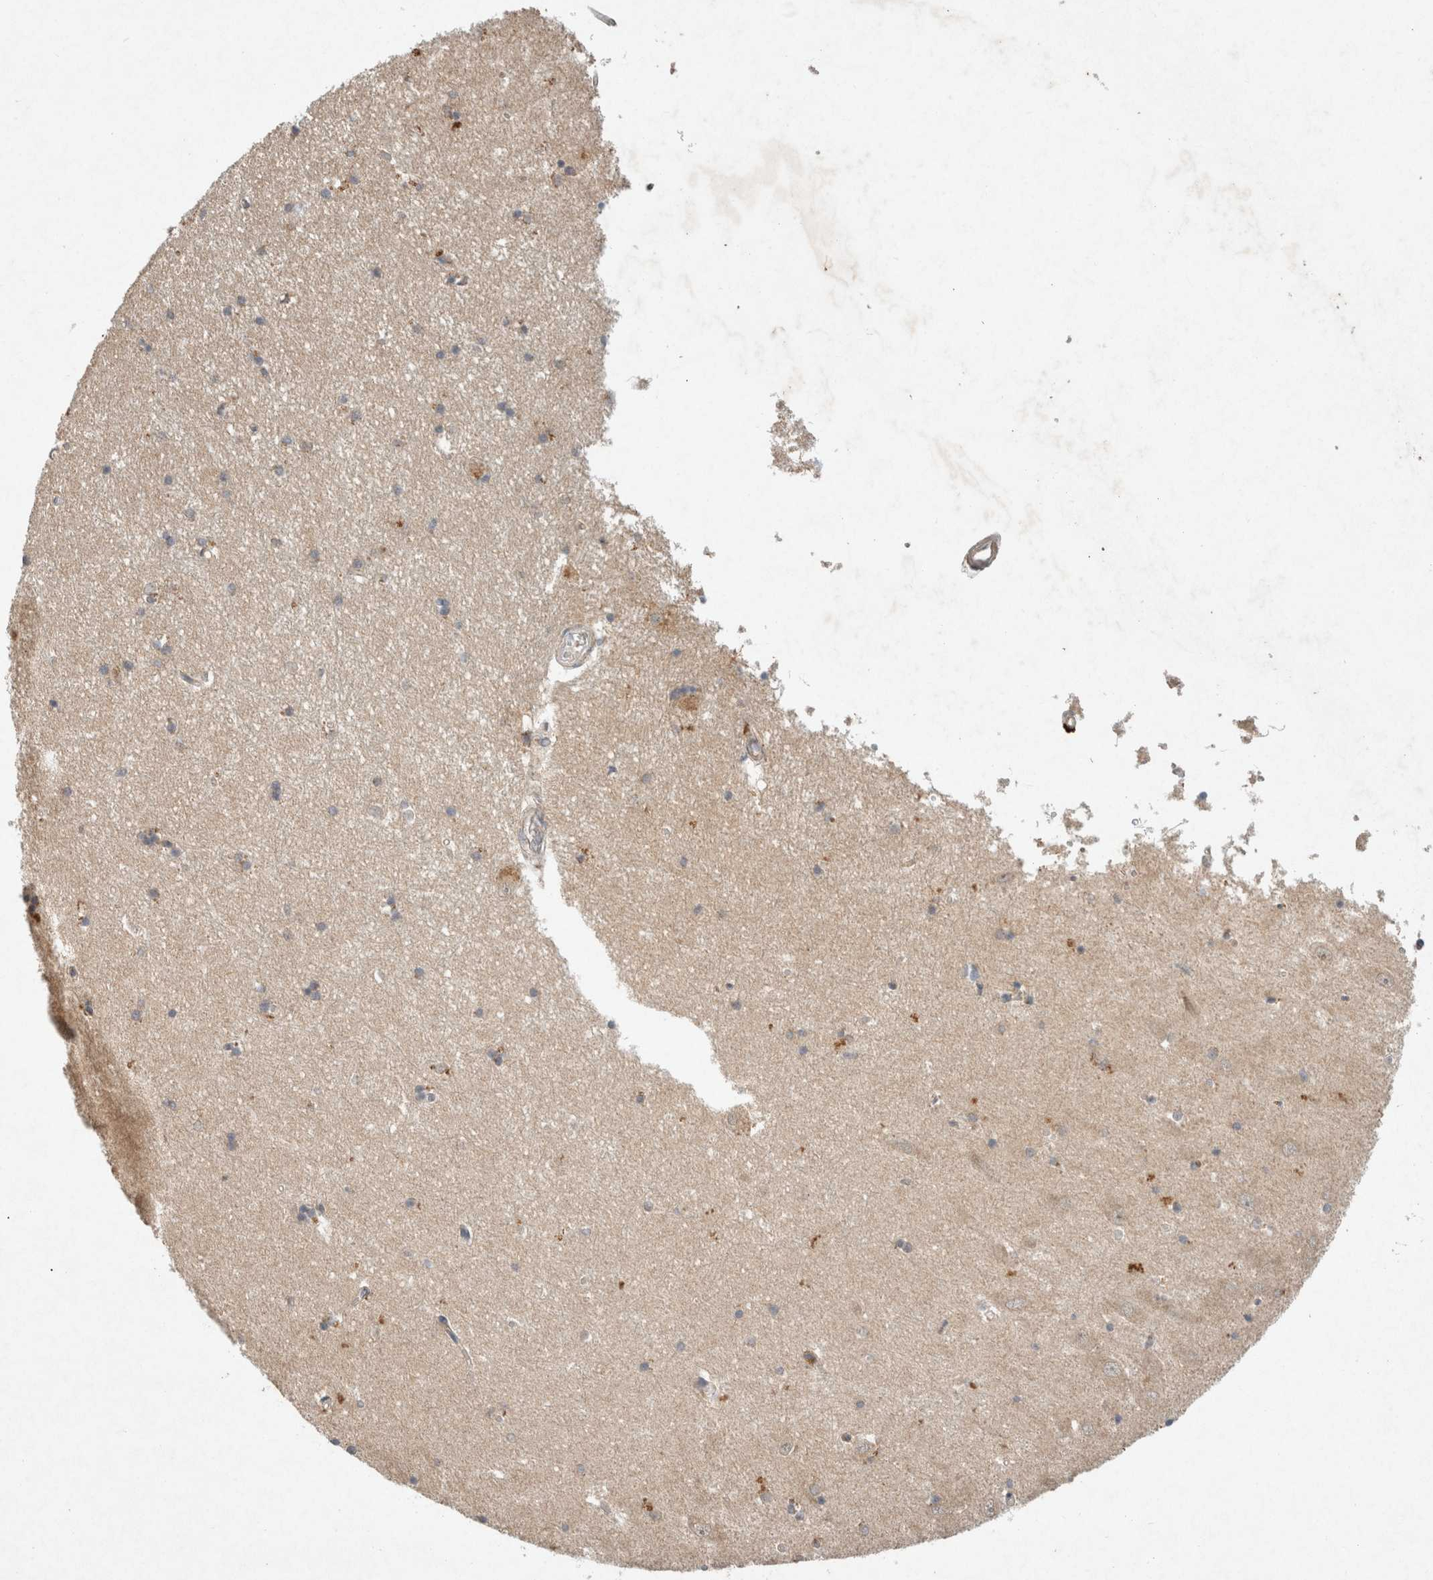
{"staining": {"intensity": "weak", "quantity": "<25%", "location": "cytoplasmic/membranous"}, "tissue": "hippocampus", "cell_type": "Glial cells", "image_type": "normal", "snomed": [{"axis": "morphology", "description": "Normal tissue, NOS"}, {"axis": "topography", "description": "Hippocampus"}], "caption": "Immunohistochemistry photomicrograph of benign hippocampus stained for a protein (brown), which displays no expression in glial cells. (Brightfield microscopy of DAB IHC at high magnification).", "gene": "LOXL2", "patient": {"sex": "male", "age": 45}}